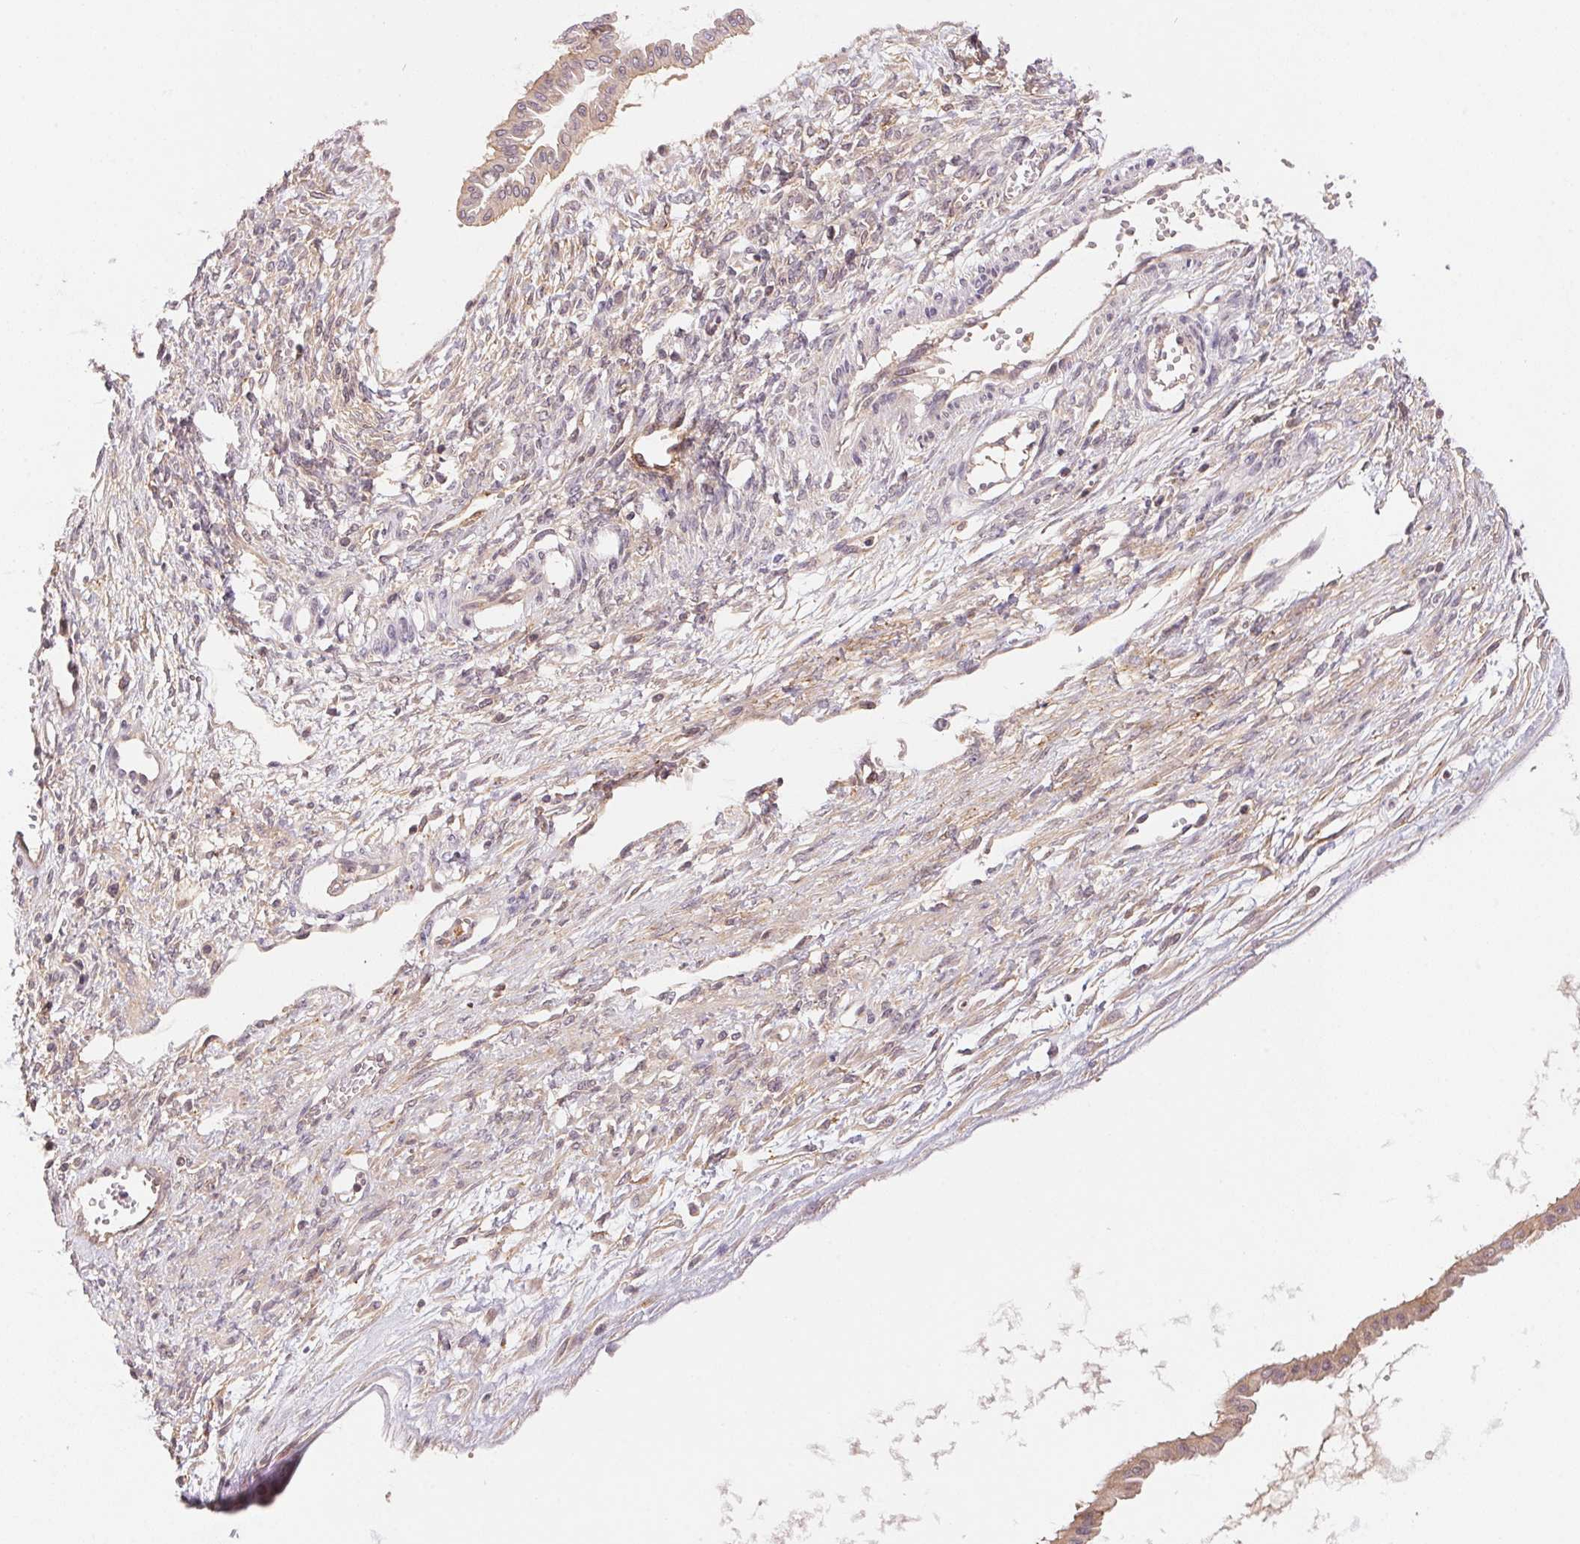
{"staining": {"intensity": "weak", "quantity": ">75%", "location": "cytoplasmic/membranous"}, "tissue": "ovarian cancer", "cell_type": "Tumor cells", "image_type": "cancer", "snomed": [{"axis": "morphology", "description": "Cystadenocarcinoma, mucinous, NOS"}, {"axis": "topography", "description": "Ovary"}], "caption": "A brown stain labels weak cytoplasmic/membranous positivity of a protein in ovarian mucinous cystadenocarcinoma tumor cells. The staining is performed using DAB (3,3'-diaminobenzidine) brown chromogen to label protein expression. The nuclei are counter-stained blue using hematoxylin.", "gene": "BNIP5", "patient": {"sex": "female", "age": 73}}